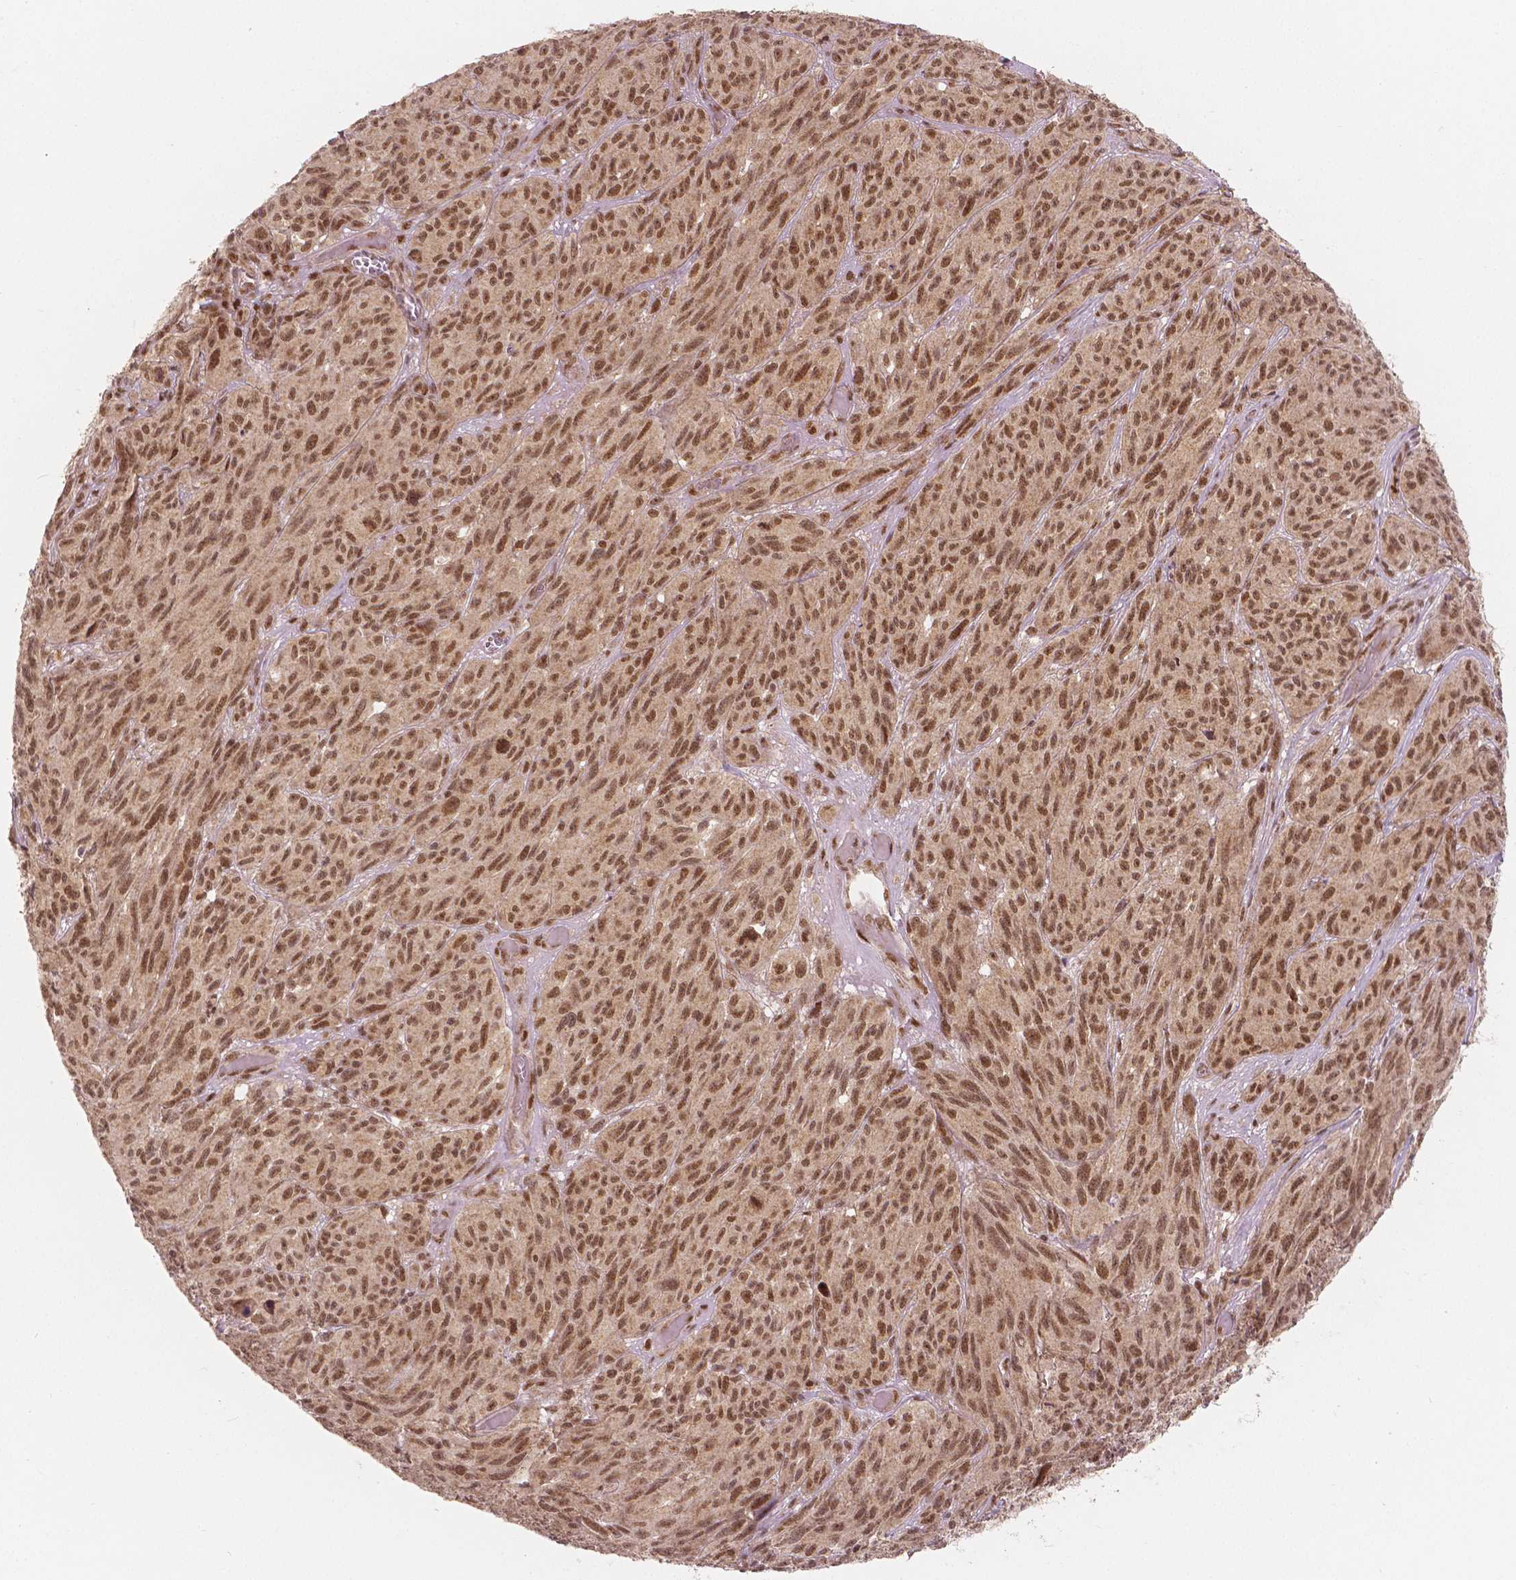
{"staining": {"intensity": "moderate", "quantity": ">75%", "location": "nuclear"}, "tissue": "melanoma", "cell_type": "Tumor cells", "image_type": "cancer", "snomed": [{"axis": "morphology", "description": "Malignant melanoma, NOS"}, {"axis": "topography", "description": "Vulva, labia, clitoris and Bartholin´s gland, NO"}], "caption": "Immunohistochemistry (IHC) micrograph of neoplastic tissue: human malignant melanoma stained using immunohistochemistry demonstrates medium levels of moderate protein expression localized specifically in the nuclear of tumor cells, appearing as a nuclear brown color.", "gene": "NSD2", "patient": {"sex": "female", "age": 75}}